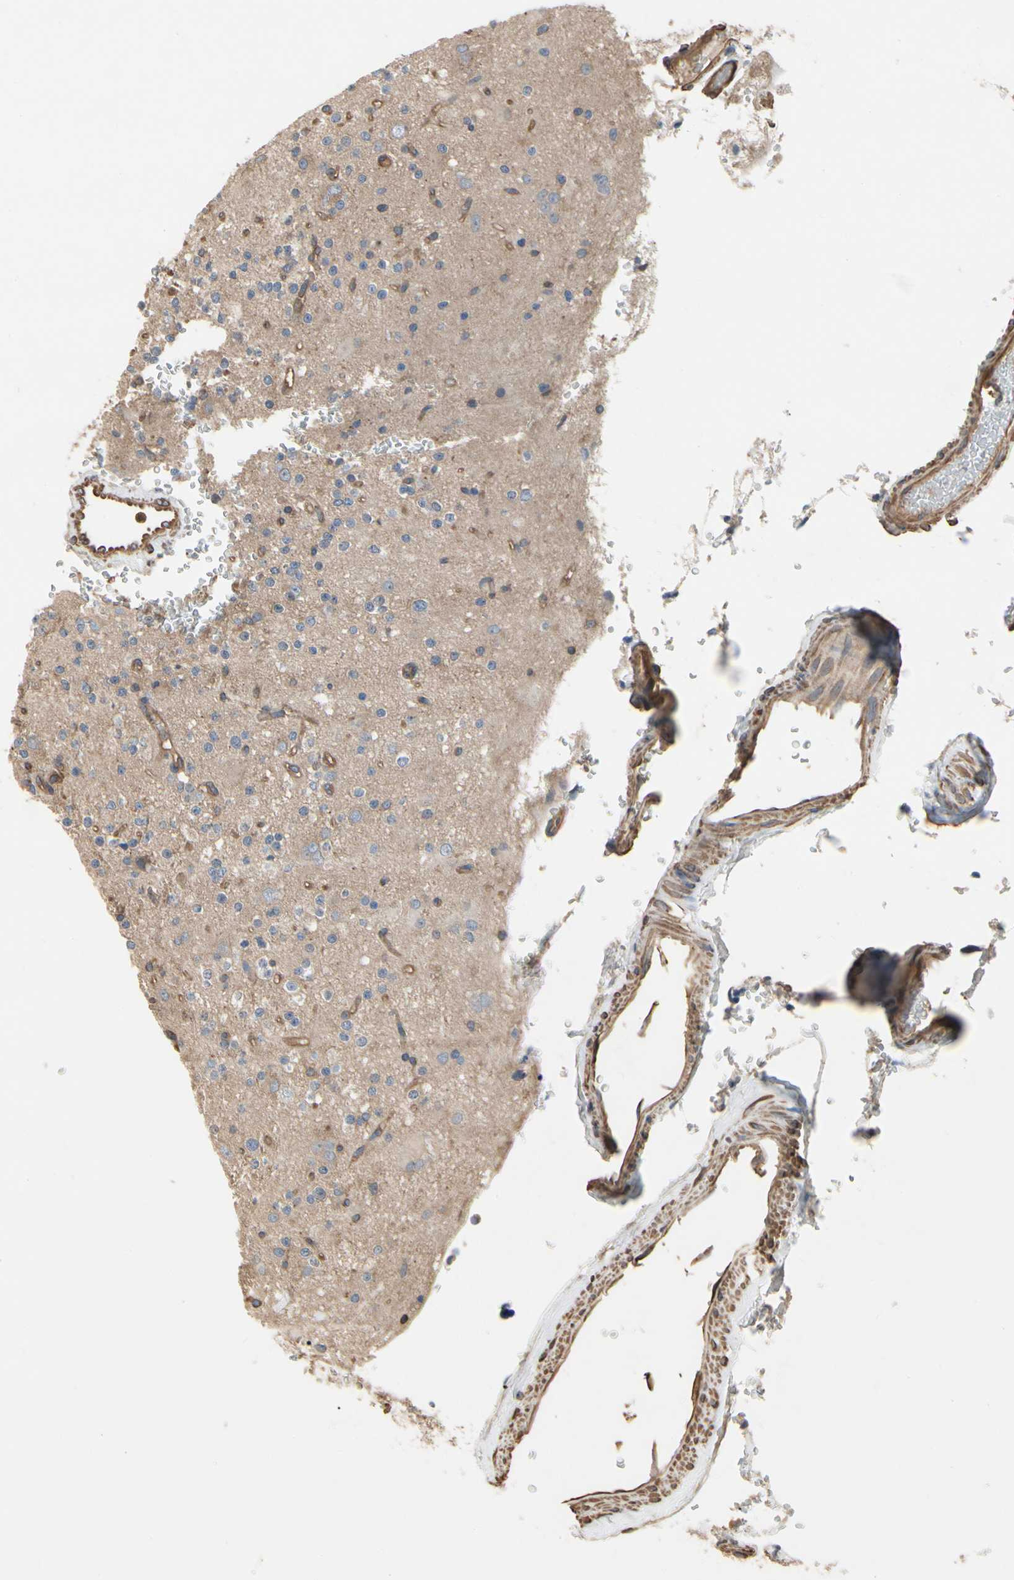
{"staining": {"intensity": "moderate", "quantity": "<25%", "location": "cytoplasmic/membranous"}, "tissue": "glioma", "cell_type": "Tumor cells", "image_type": "cancer", "snomed": [{"axis": "morphology", "description": "Glioma, malignant, High grade"}, {"axis": "topography", "description": "Brain"}], "caption": "Human glioma stained with a protein marker shows moderate staining in tumor cells.", "gene": "PDZK1", "patient": {"sex": "male", "age": 47}}